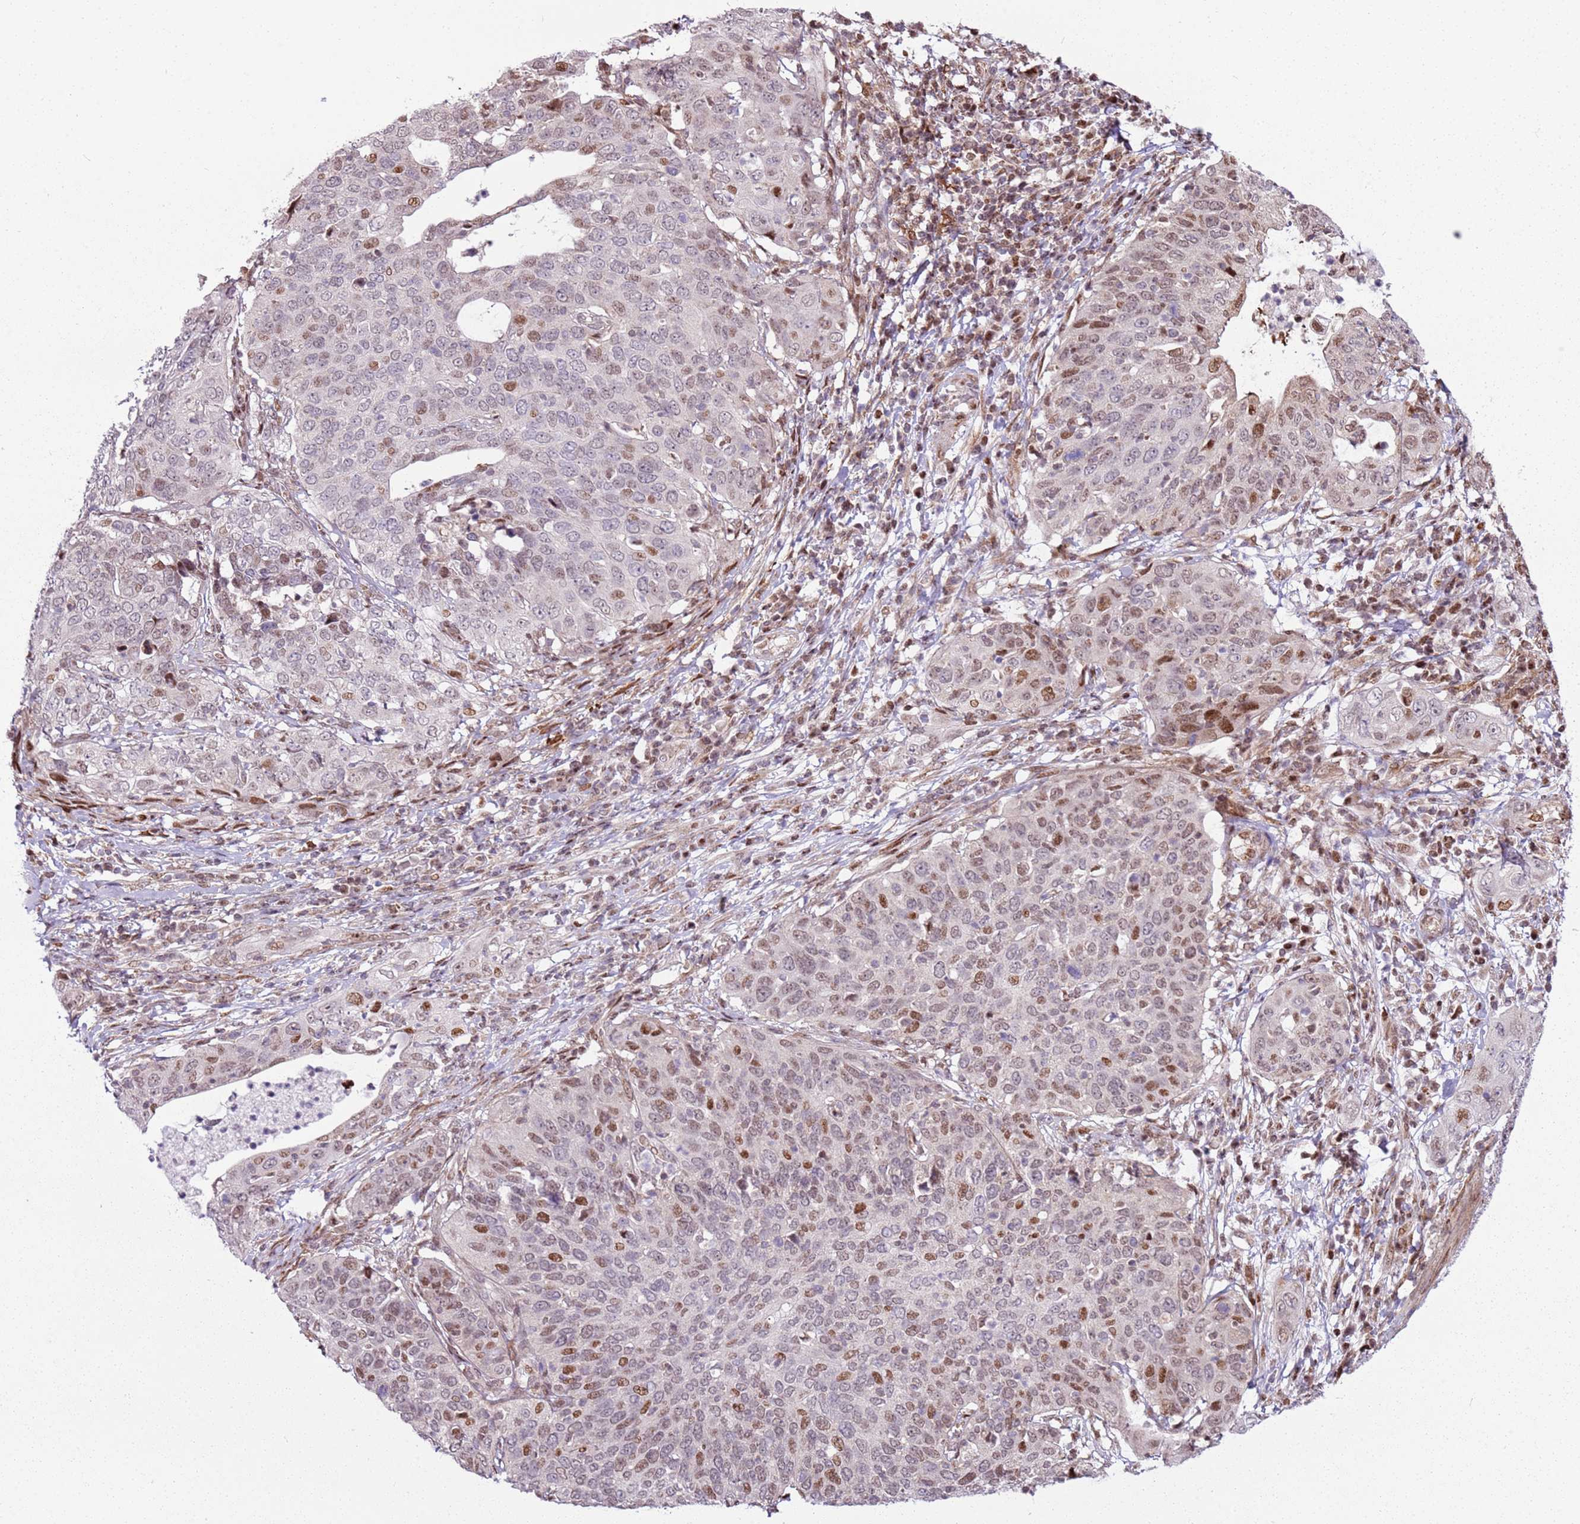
{"staining": {"intensity": "moderate", "quantity": "<25%", "location": "nuclear"}, "tissue": "cervical cancer", "cell_type": "Tumor cells", "image_type": "cancer", "snomed": [{"axis": "morphology", "description": "Squamous cell carcinoma, NOS"}, {"axis": "topography", "description": "Cervix"}], "caption": "High-power microscopy captured an IHC histopathology image of cervical cancer, revealing moderate nuclear positivity in approximately <25% of tumor cells.", "gene": "PCTP", "patient": {"sex": "female", "age": 36}}